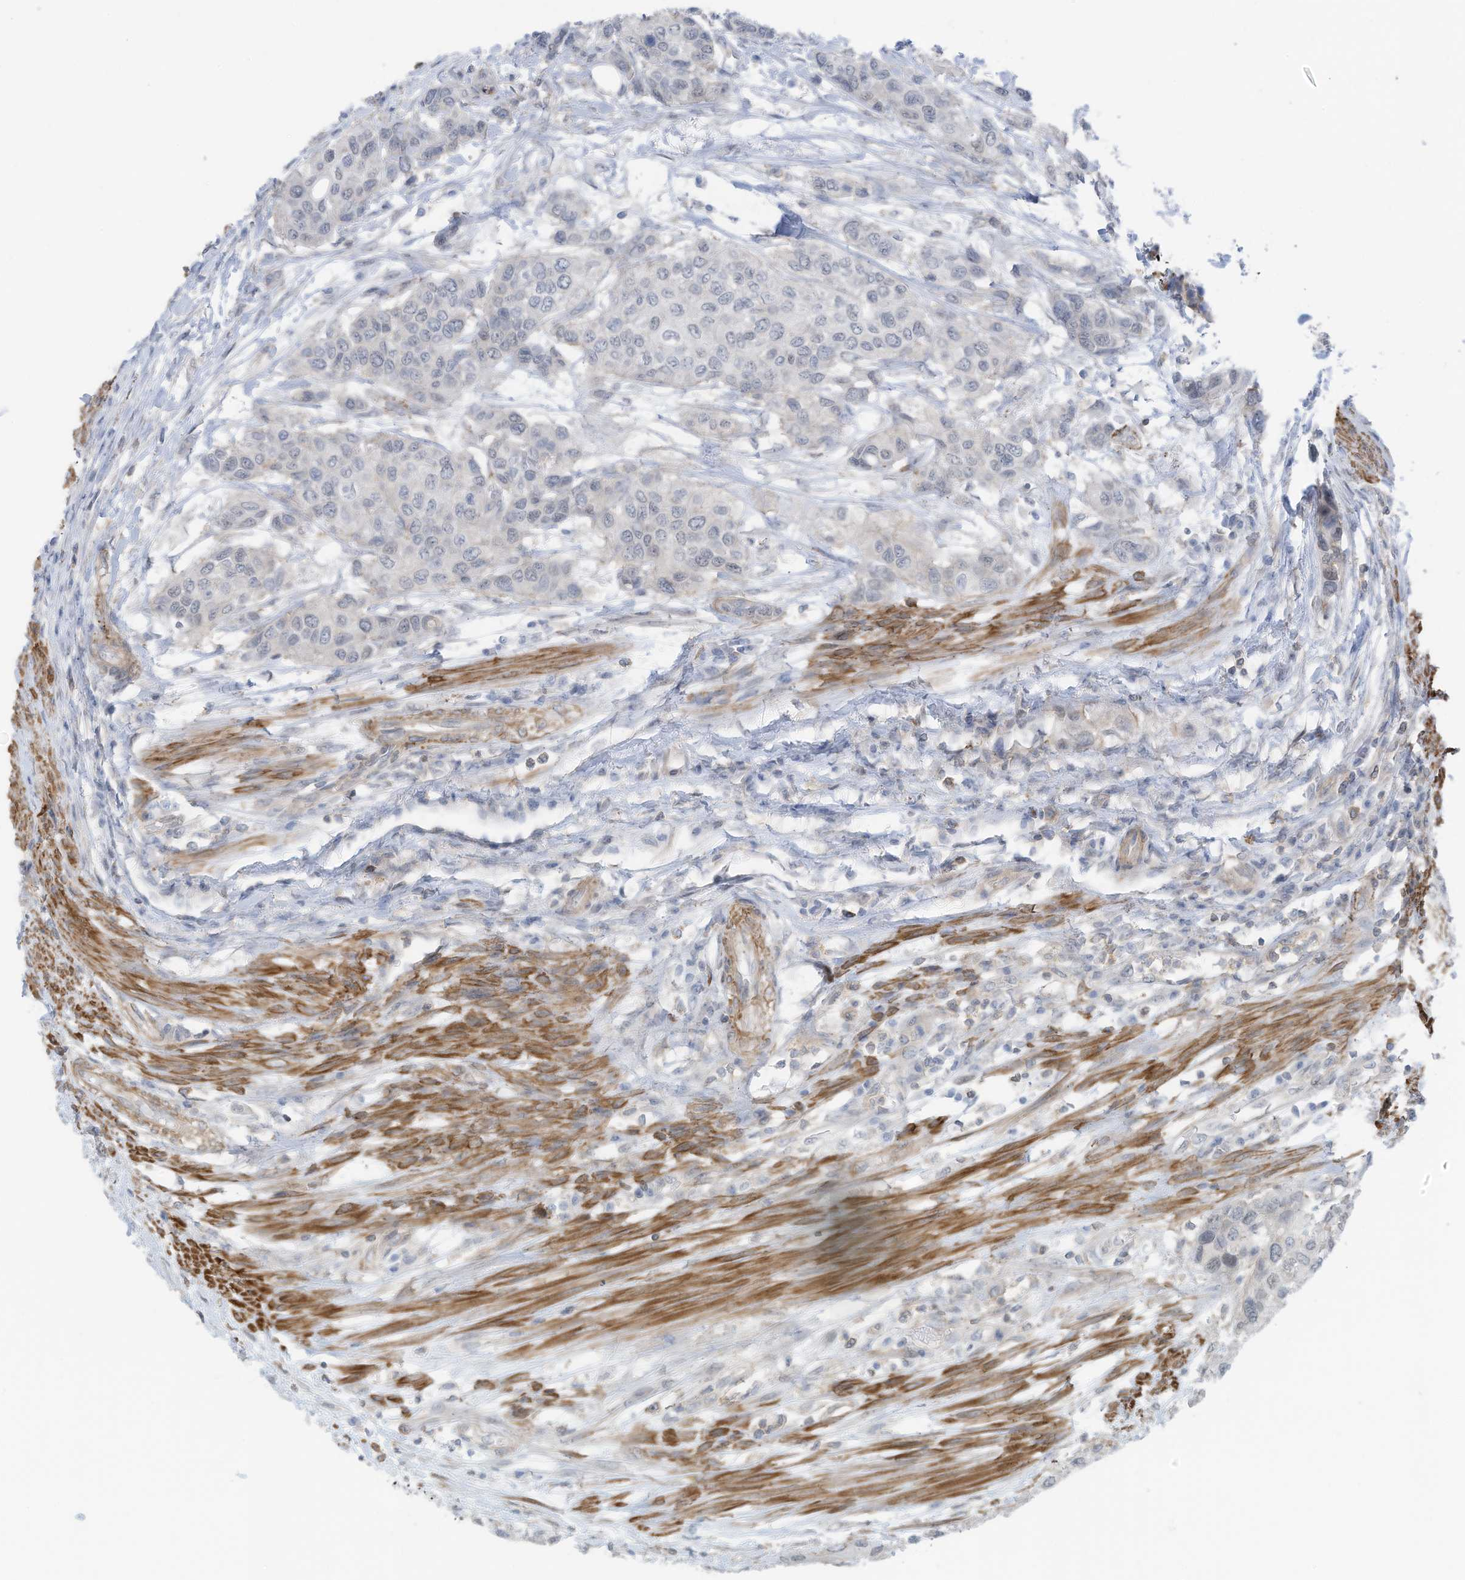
{"staining": {"intensity": "negative", "quantity": "none", "location": "none"}, "tissue": "urothelial cancer", "cell_type": "Tumor cells", "image_type": "cancer", "snomed": [{"axis": "morphology", "description": "Normal tissue, NOS"}, {"axis": "morphology", "description": "Urothelial carcinoma, High grade"}, {"axis": "topography", "description": "Vascular tissue"}, {"axis": "topography", "description": "Urinary bladder"}], "caption": "Immunohistochemistry (IHC) of urothelial cancer displays no expression in tumor cells. (Stains: DAB immunohistochemistry (IHC) with hematoxylin counter stain, Microscopy: brightfield microscopy at high magnification).", "gene": "ZNF846", "patient": {"sex": "female", "age": 56}}